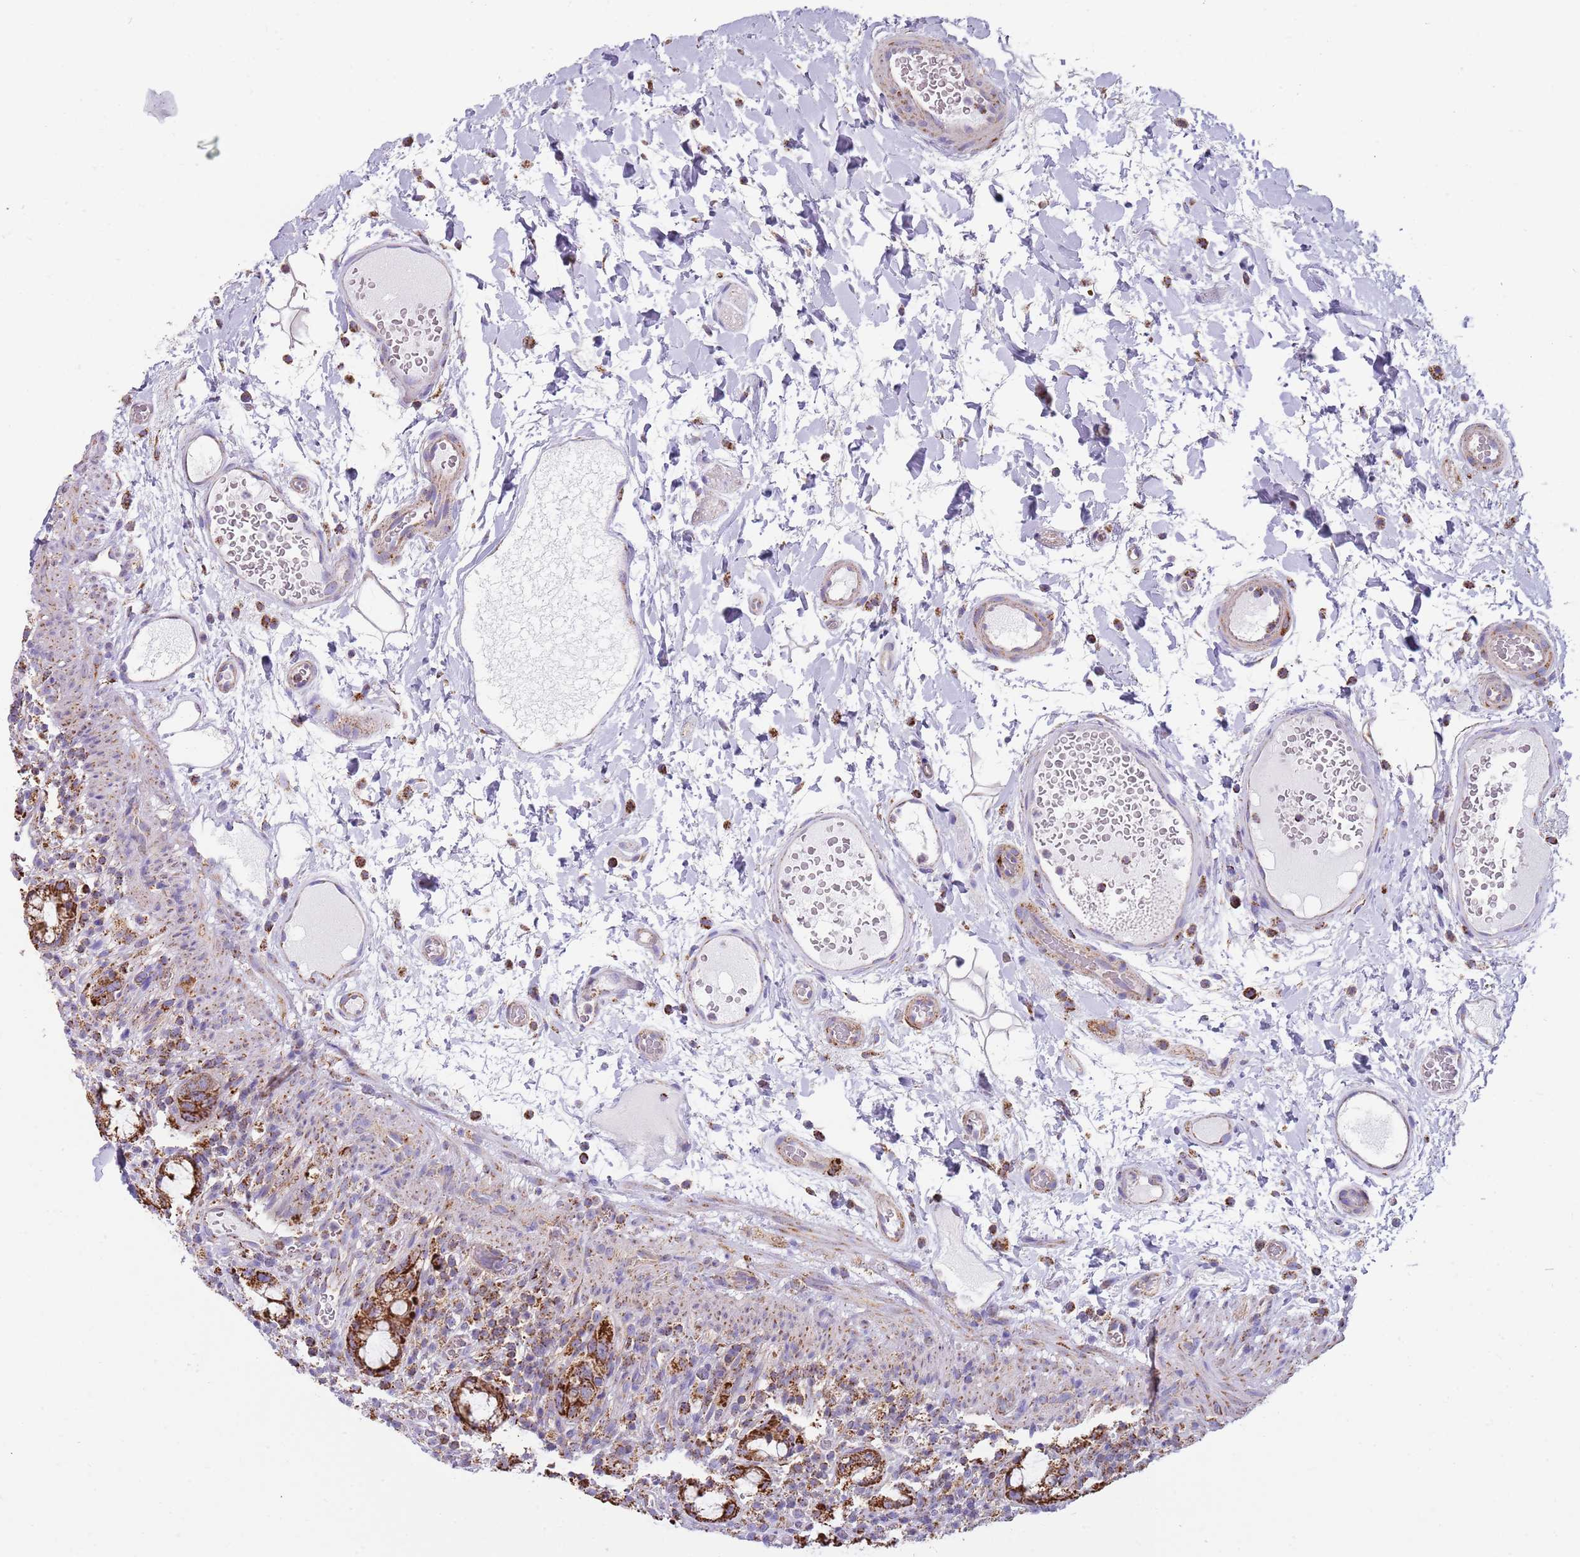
{"staining": {"intensity": "strong", "quantity": ">75%", "location": "cytoplasmic/membranous"}, "tissue": "rectum", "cell_type": "Glandular cells", "image_type": "normal", "snomed": [{"axis": "morphology", "description": "Normal tissue, NOS"}, {"axis": "topography", "description": "Rectum"}], "caption": "IHC (DAB) staining of benign rectum displays strong cytoplasmic/membranous protein staining in about >75% of glandular cells.", "gene": "TTLL1", "patient": {"sex": "female", "age": 57}}